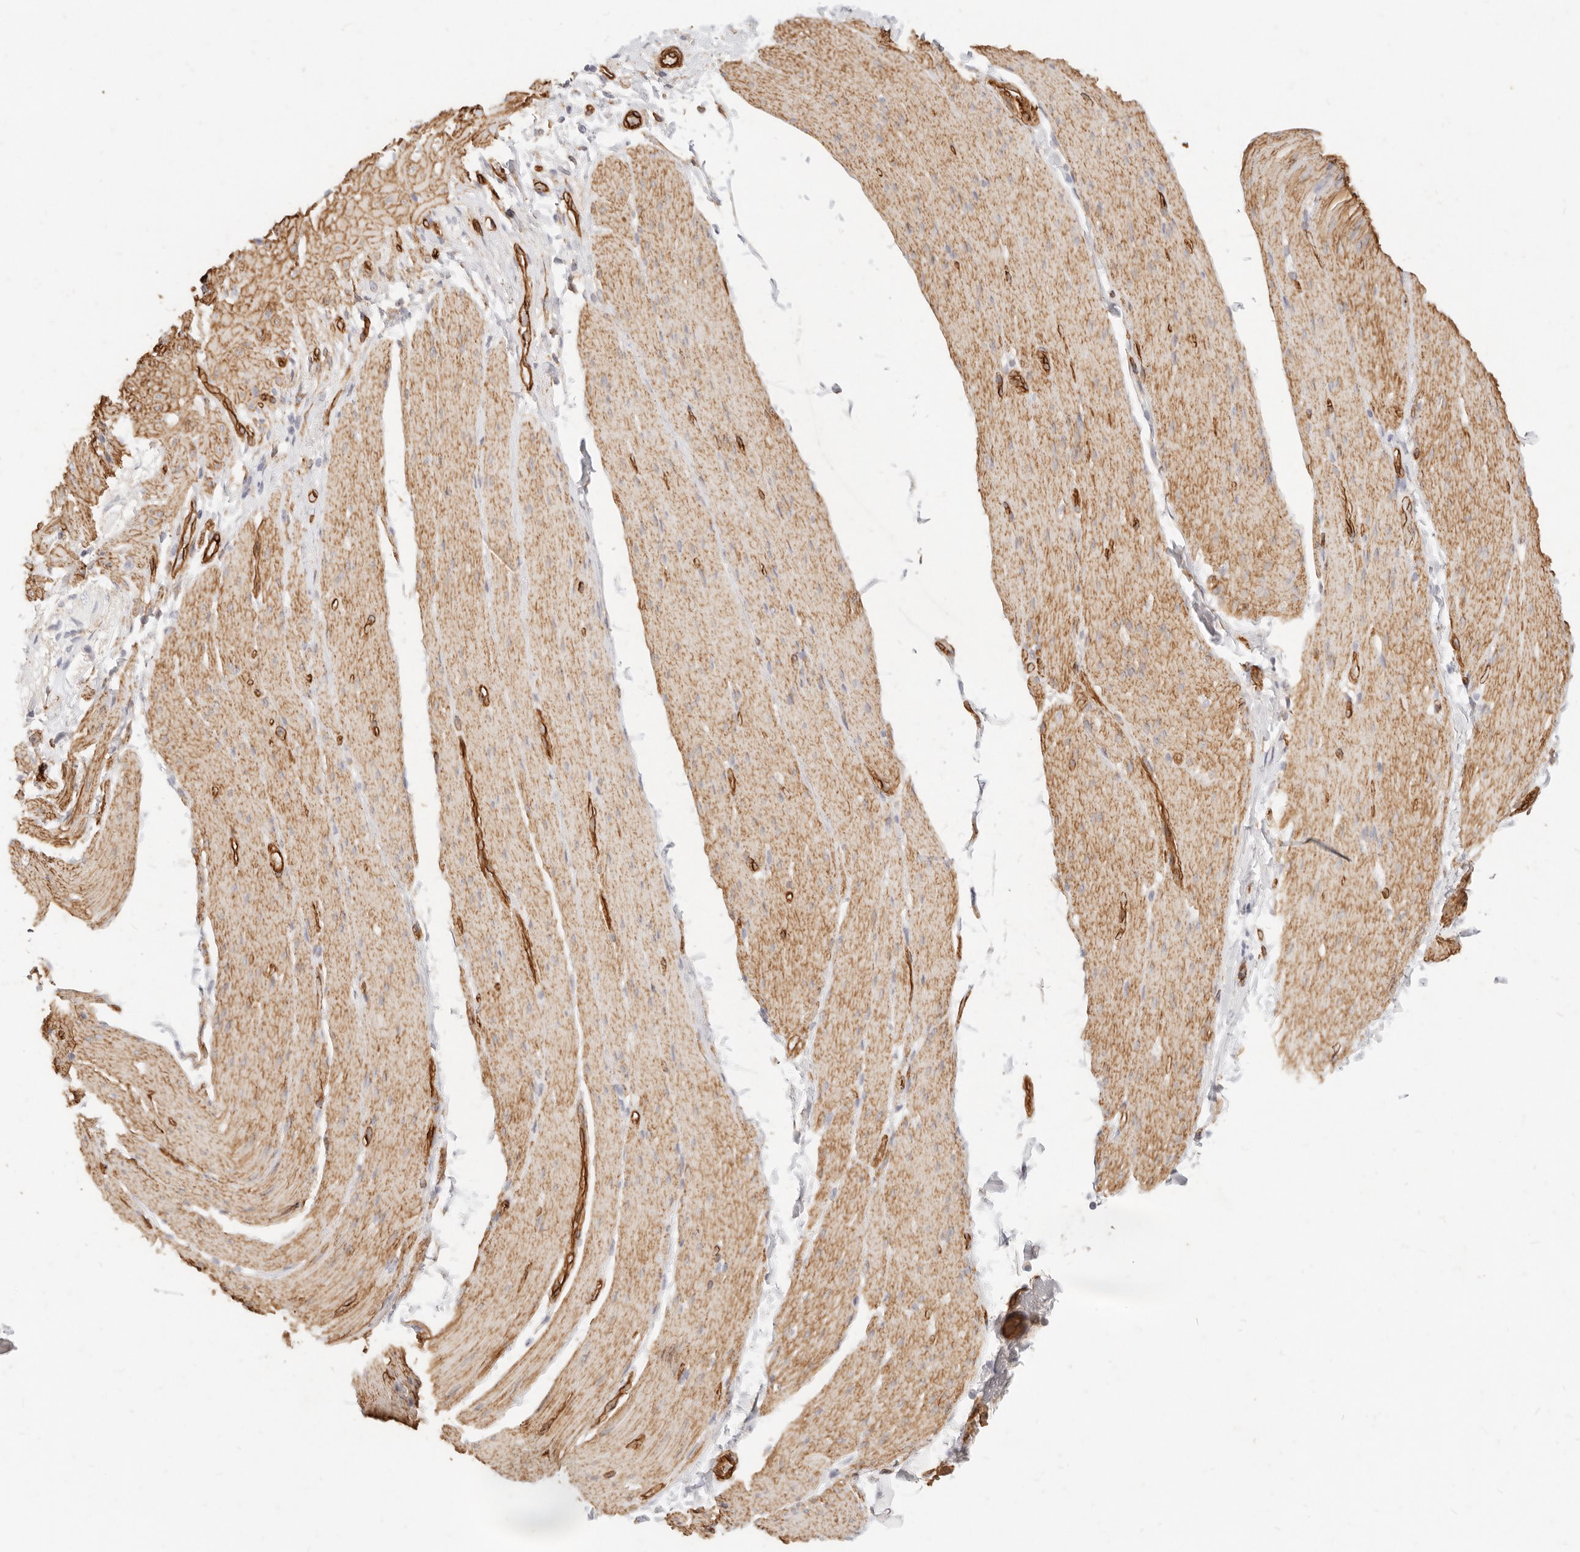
{"staining": {"intensity": "moderate", "quantity": ">75%", "location": "cytoplasmic/membranous"}, "tissue": "smooth muscle", "cell_type": "Smooth muscle cells", "image_type": "normal", "snomed": [{"axis": "morphology", "description": "Normal tissue, NOS"}, {"axis": "topography", "description": "Smooth muscle"}, {"axis": "topography", "description": "Small intestine"}], "caption": "Protein analysis of benign smooth muscle displays moderate cytoplasmic/membranous positivity in about >75% of smooth muscle cells. (DAB (3,3'-diaminobenzidine) = brown stain, brightfield microscopy at high magnification).", "gene": "NUS1", "patient": {"sex": "female", "age": 84}}